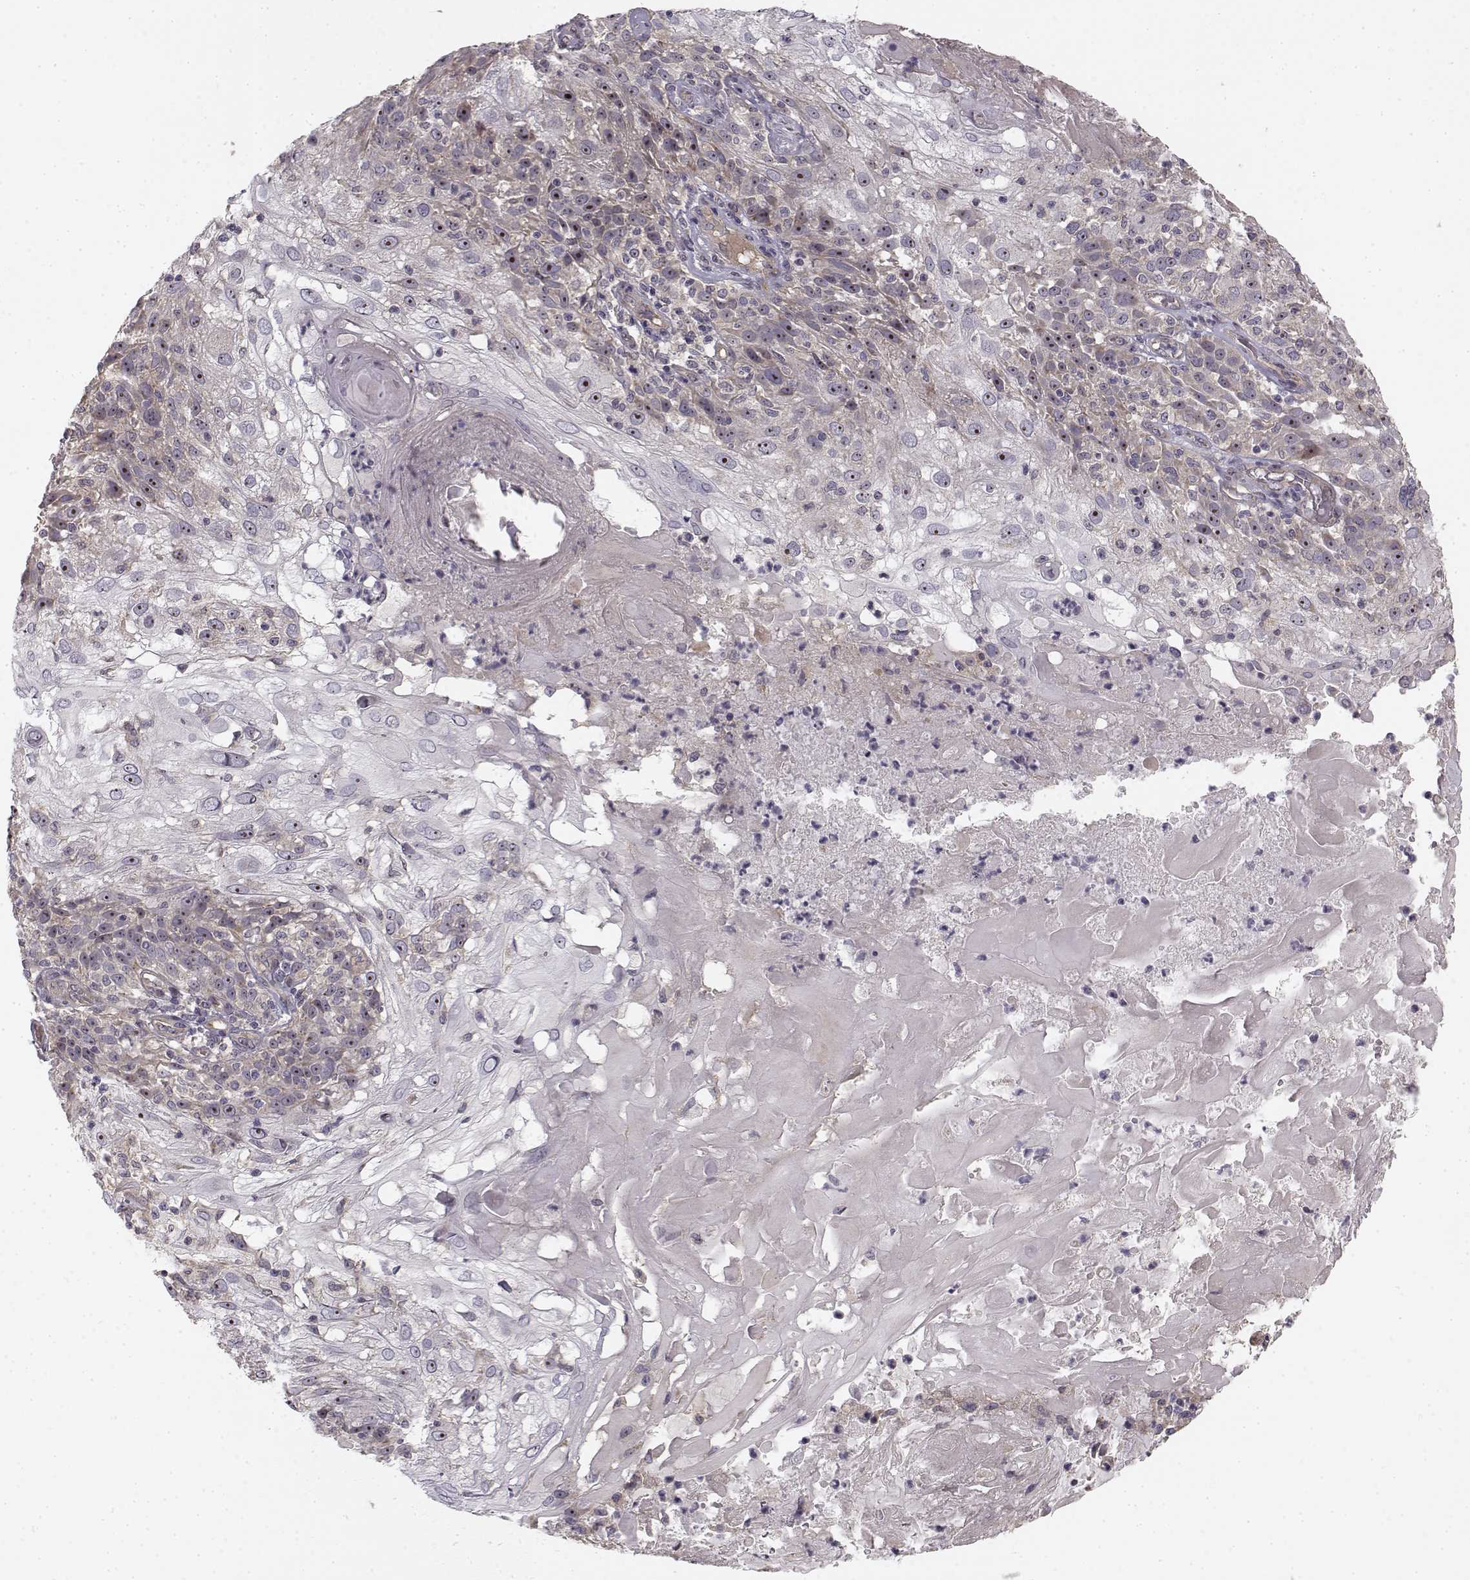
{"staining": {"intensity": "weak", "quantity": ">75%", "location": "nuclear"}, "tissue": "skin cancer", "cell_type": "Tumor cells", "image_type": "cancer", "snomed": [{"axis": "morphology", "description": "Normal tissue, NOS"}, {"axis": "morphology", "description": "Squamous cell carcinoma, NOS"}, {"axis": "topography", "description": "Skin"}], "caption": "Skin cancer stained with a brown dye displays weak nuclear positive expression in about >75% of tumor cells.", "gene": "MED12L", "patient": {"sex": "female", "age": 83}}